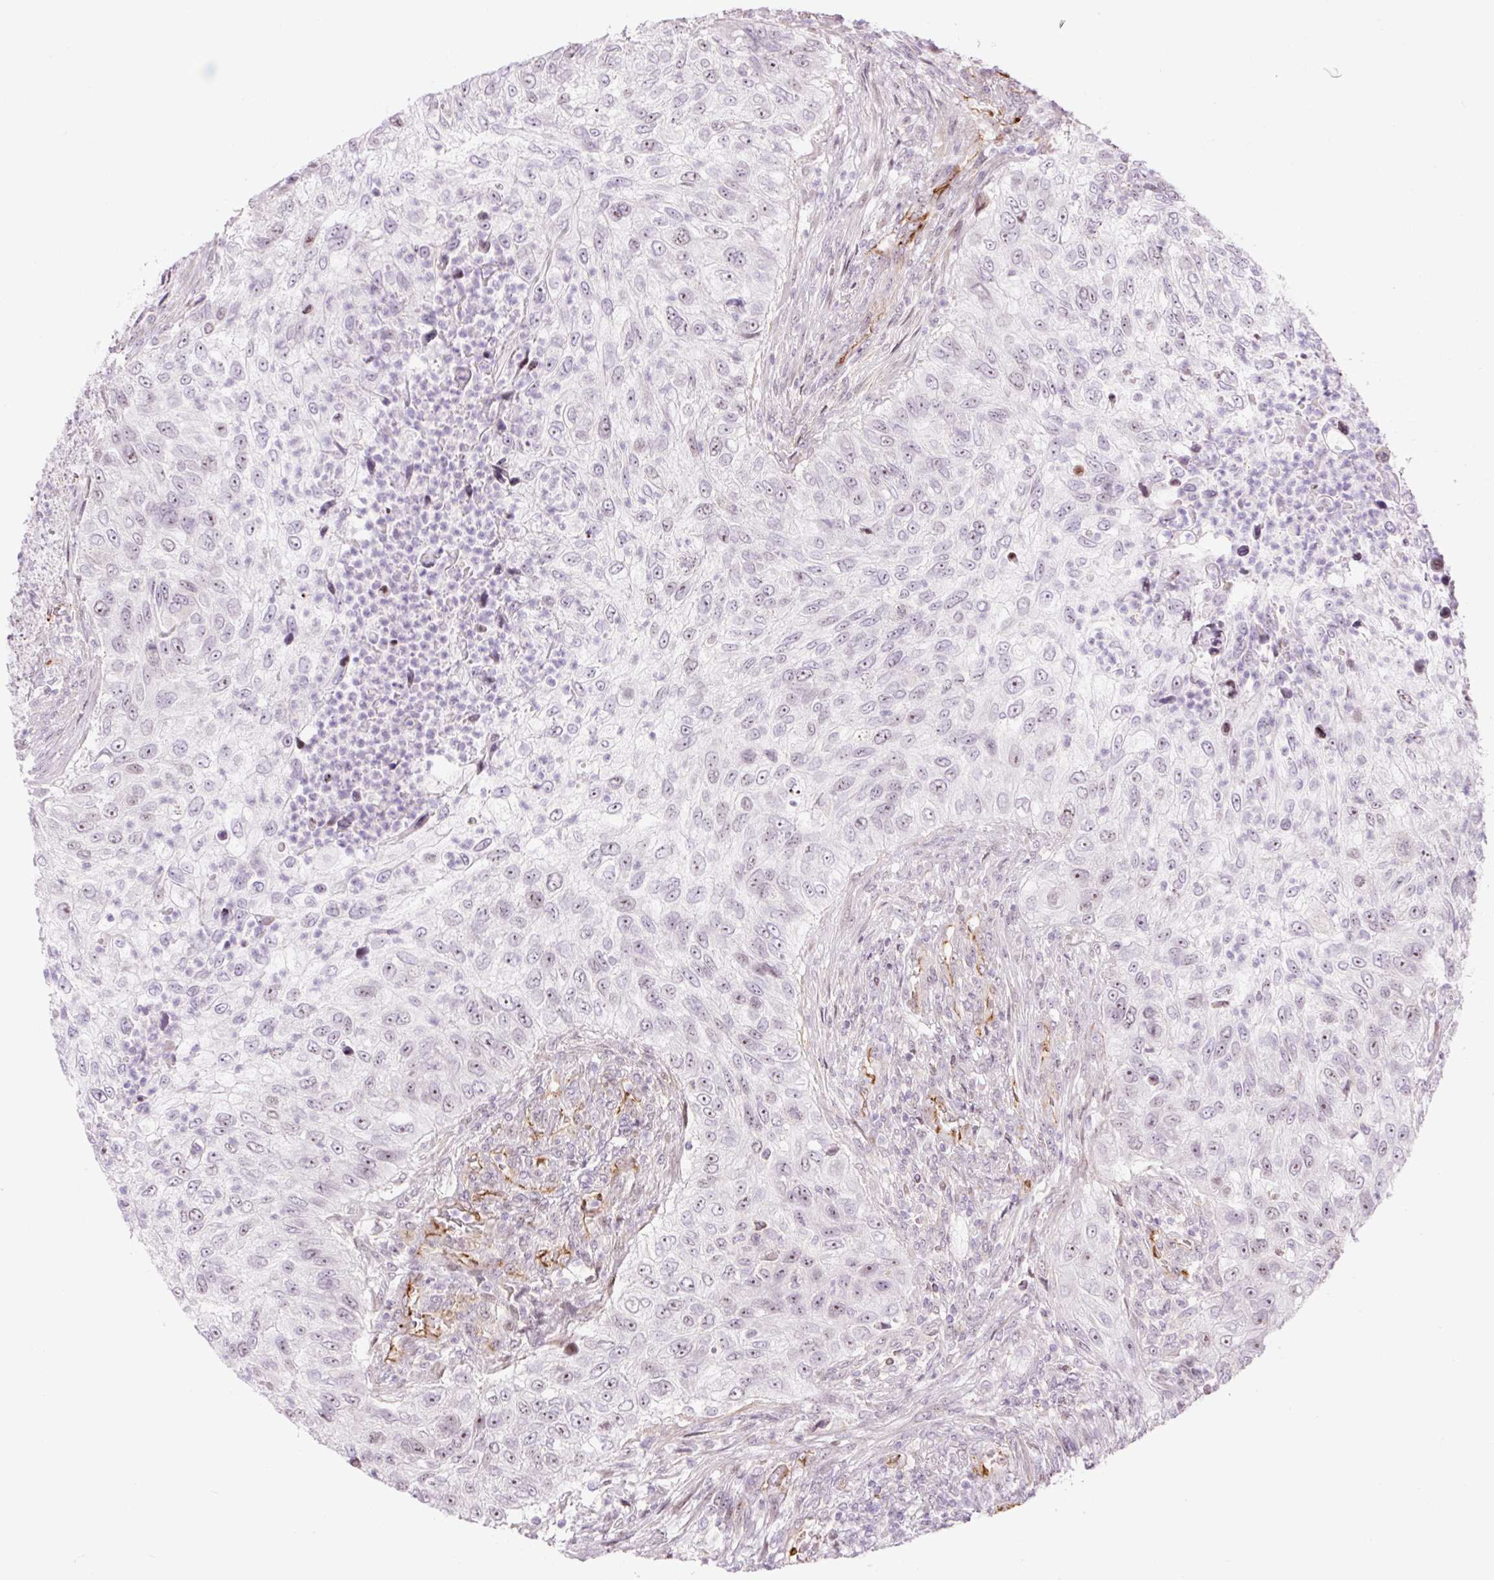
{"staining": {"intensity": "weak", "quantity": "25%-75%", "location": "nuclear"}, "tissue": "urothelial cancer", "cell_type": "Tumor cells", "image_type": "cancer", "snomed": [{"axis": "morphology", "description": "Urothelial carcinoma, High grade"}, {"axis": "topography", "description": "Urinary bladder"}], "caption": "A brown stain highlights weak nuclear positivity of a protein in human urothelial cancer tumor cells.", "gene": "ZNF417", "patient": {"sex": "female", "age": 60}}